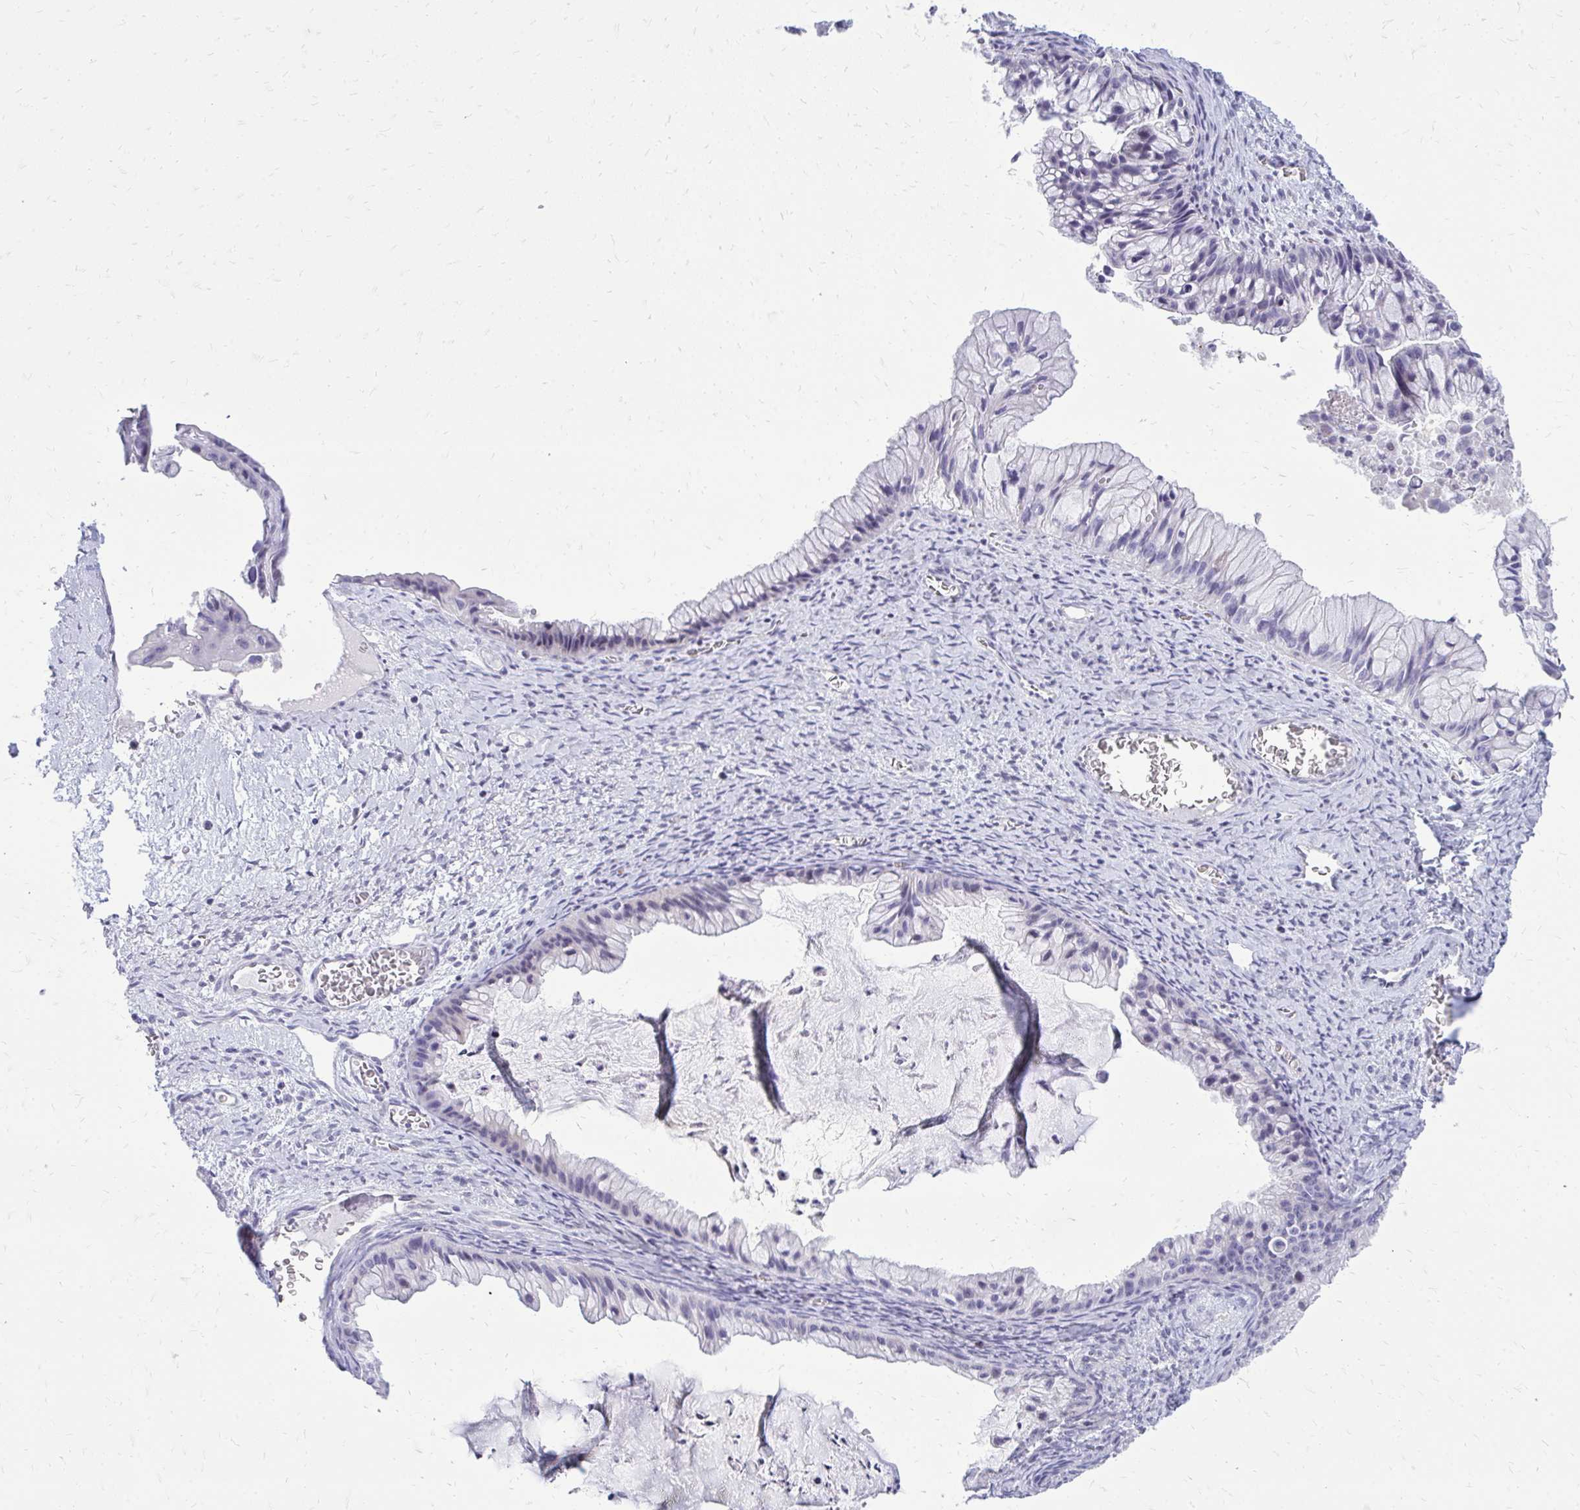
{"staining": {"intensity": "negative", "quantity": "none", "location": "none"}, "tissue": "ovarian cancer", "cell_type": "Tumor cells", "image_type": "cancer", "snomed": [{"axis": "morphology", "description": "Cystadenocarcinoma, mucinous, NOS"}, {"axis": "topography", "description": "Ovary"}], "caption": "Image shows no protein positivity in tumor cells of ovarian mucinous cystadenocarcinoma tissue.", "gene": "RPS6KA2", "patient": {"sex": "female", "age": 72}}